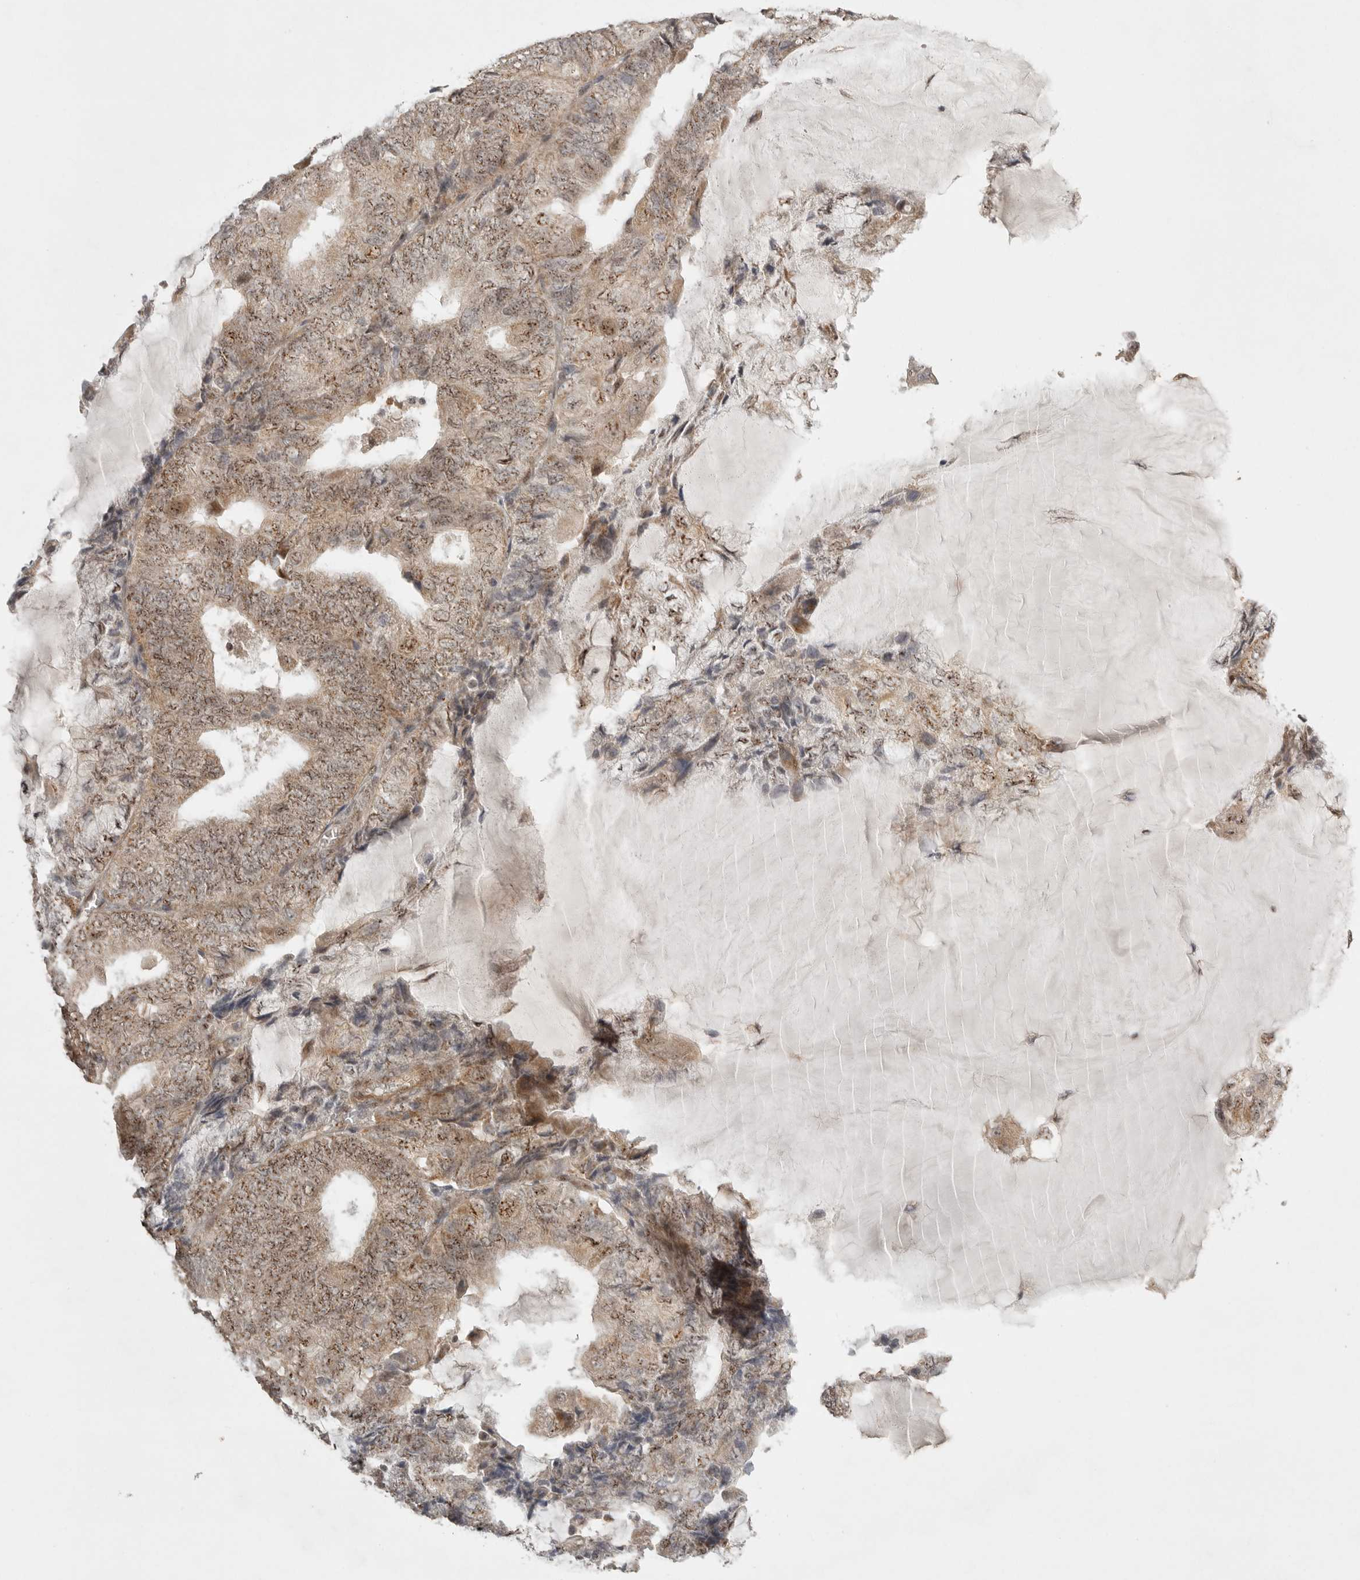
{"staining": {"intensity": "moderate", "quantity": ">75%", "location": "nuclear"}, "tissue": "endometrial cancer", "cell_type": "Tumor cells", "image_type": "cancer", "snomed": [{"axis": "morphology", "description": "Adenocarcinoma, NOS"}, {"axis": "topography", "description": "Endometrium"}], "caption": "Immunohistochemical staining of endometrial adenocarcinoma displays moderate nuclear protein staining in about >75% of tumor cells.", "gene": "POMP", "patient": {"sex": "female", "age": 81}}